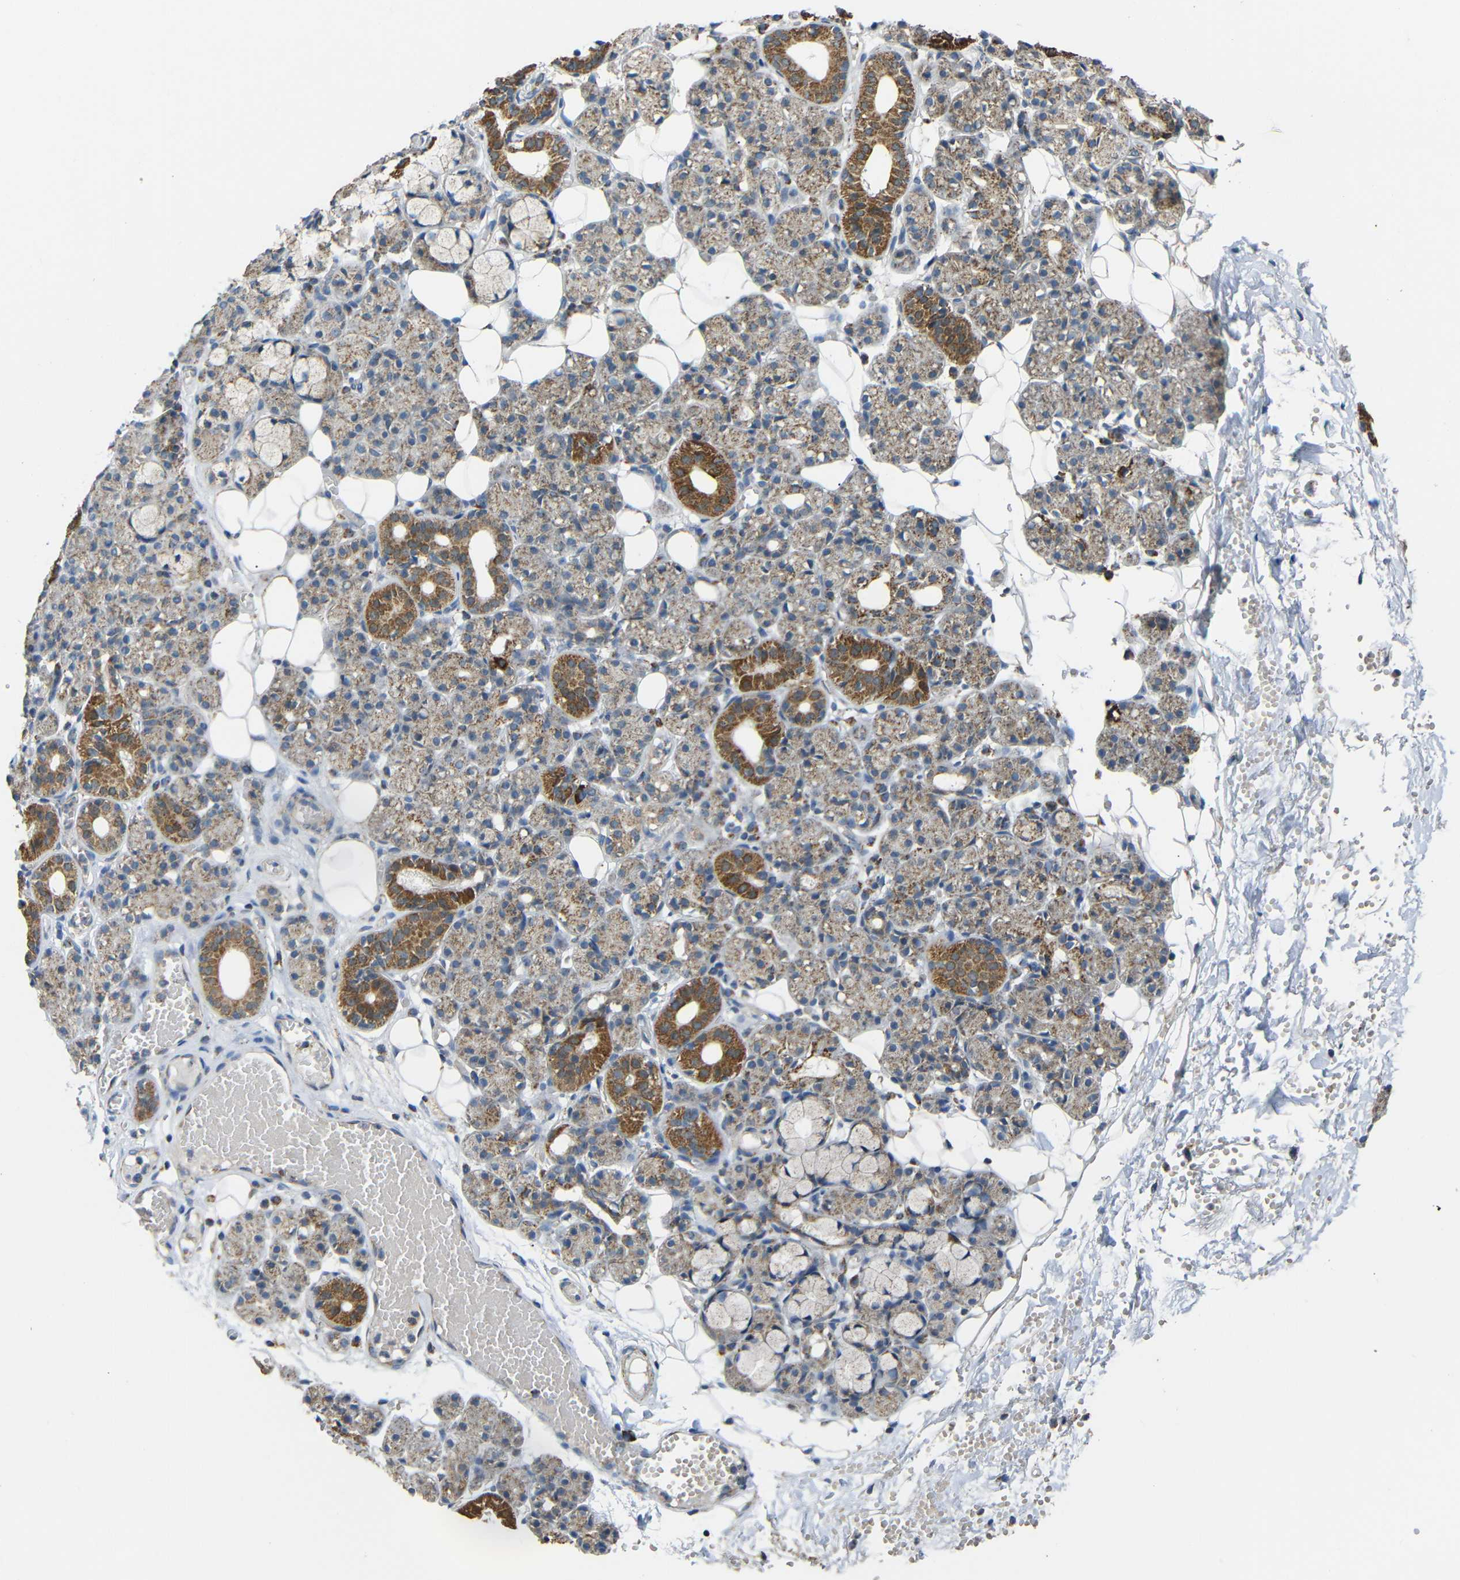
{"staining": {"intensity": "moderate", "quantity": ">75%", "location": "cytoplasmic/membranous"}, "tissue": "salivary gland", "cell_type": "Glandular cells", "image_type": "normal", "snomed": [{"axis": "morphology", "description": "Normal tissue, NOS"}, {"axis": "topography", "description": "Salivary gland"}], "caption": "Immunohistochemical staining of unremarkable human salivary gland demonstrates medium levels of moderate cytoplasmic/membranous expression in approximately >75% of glandular cells.", "gene": "NR3C2", "patient": {"sex": "male", "age": 63}}